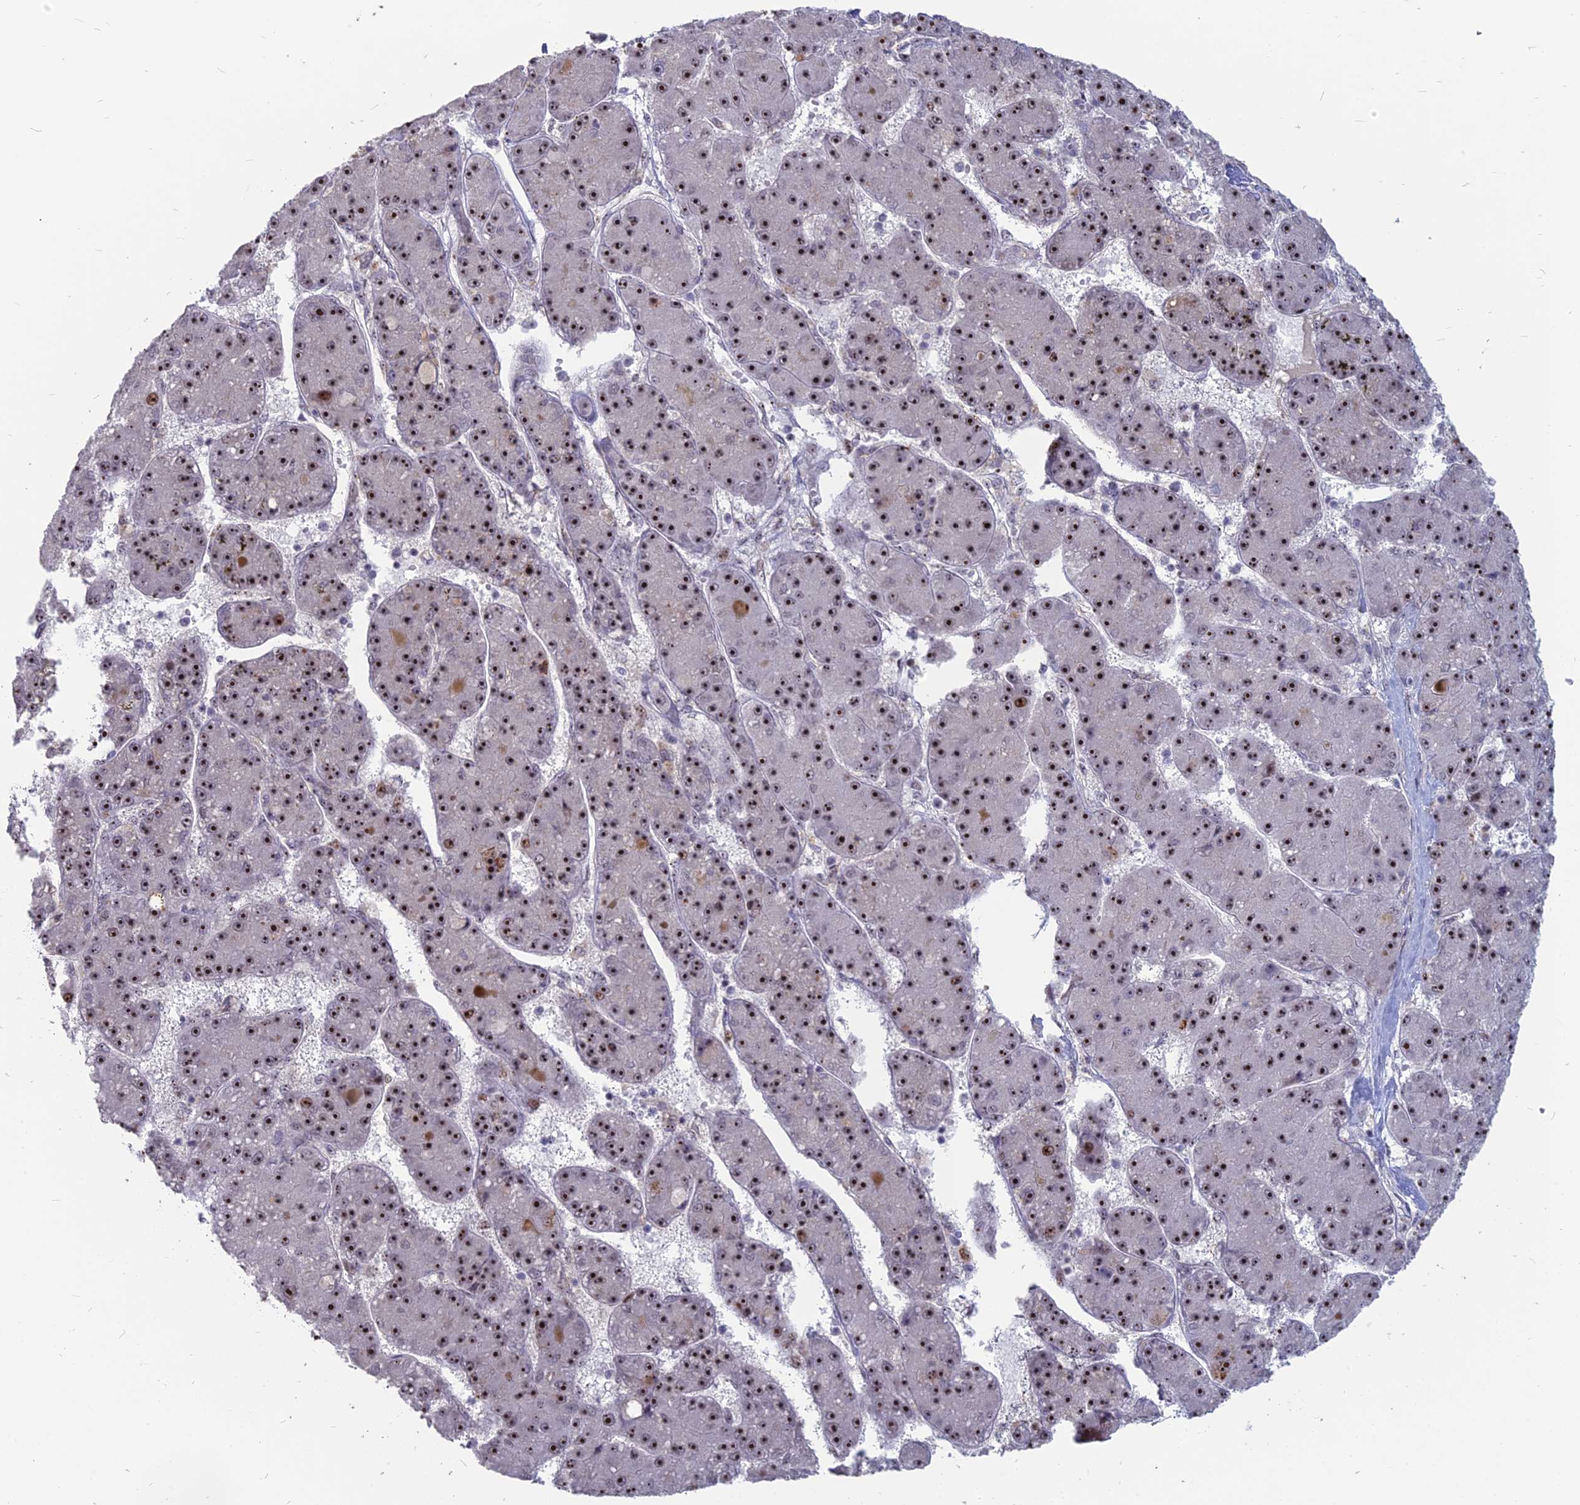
{"staining": {"intensity": "strong", "quantity": ">75%", "location": "nuclear"}, "tissue": "liver cancer", "cell_type": "Tumor cells", "image_type": "cancer", "snomed": [{"axis": "morphology", "description": "Carcinoma, Hepatocellular, NOS"}, {"axis": "topography", "description": "Liver"}], "caption": "Immunohistochemistry of human liver hepatocellular carcinoma exhibits high levels of strong nuclear positivity in approximately >75% of tumor cells.", "gene": "FAM131A", "patient": {"sex": "male", "age": 67}}